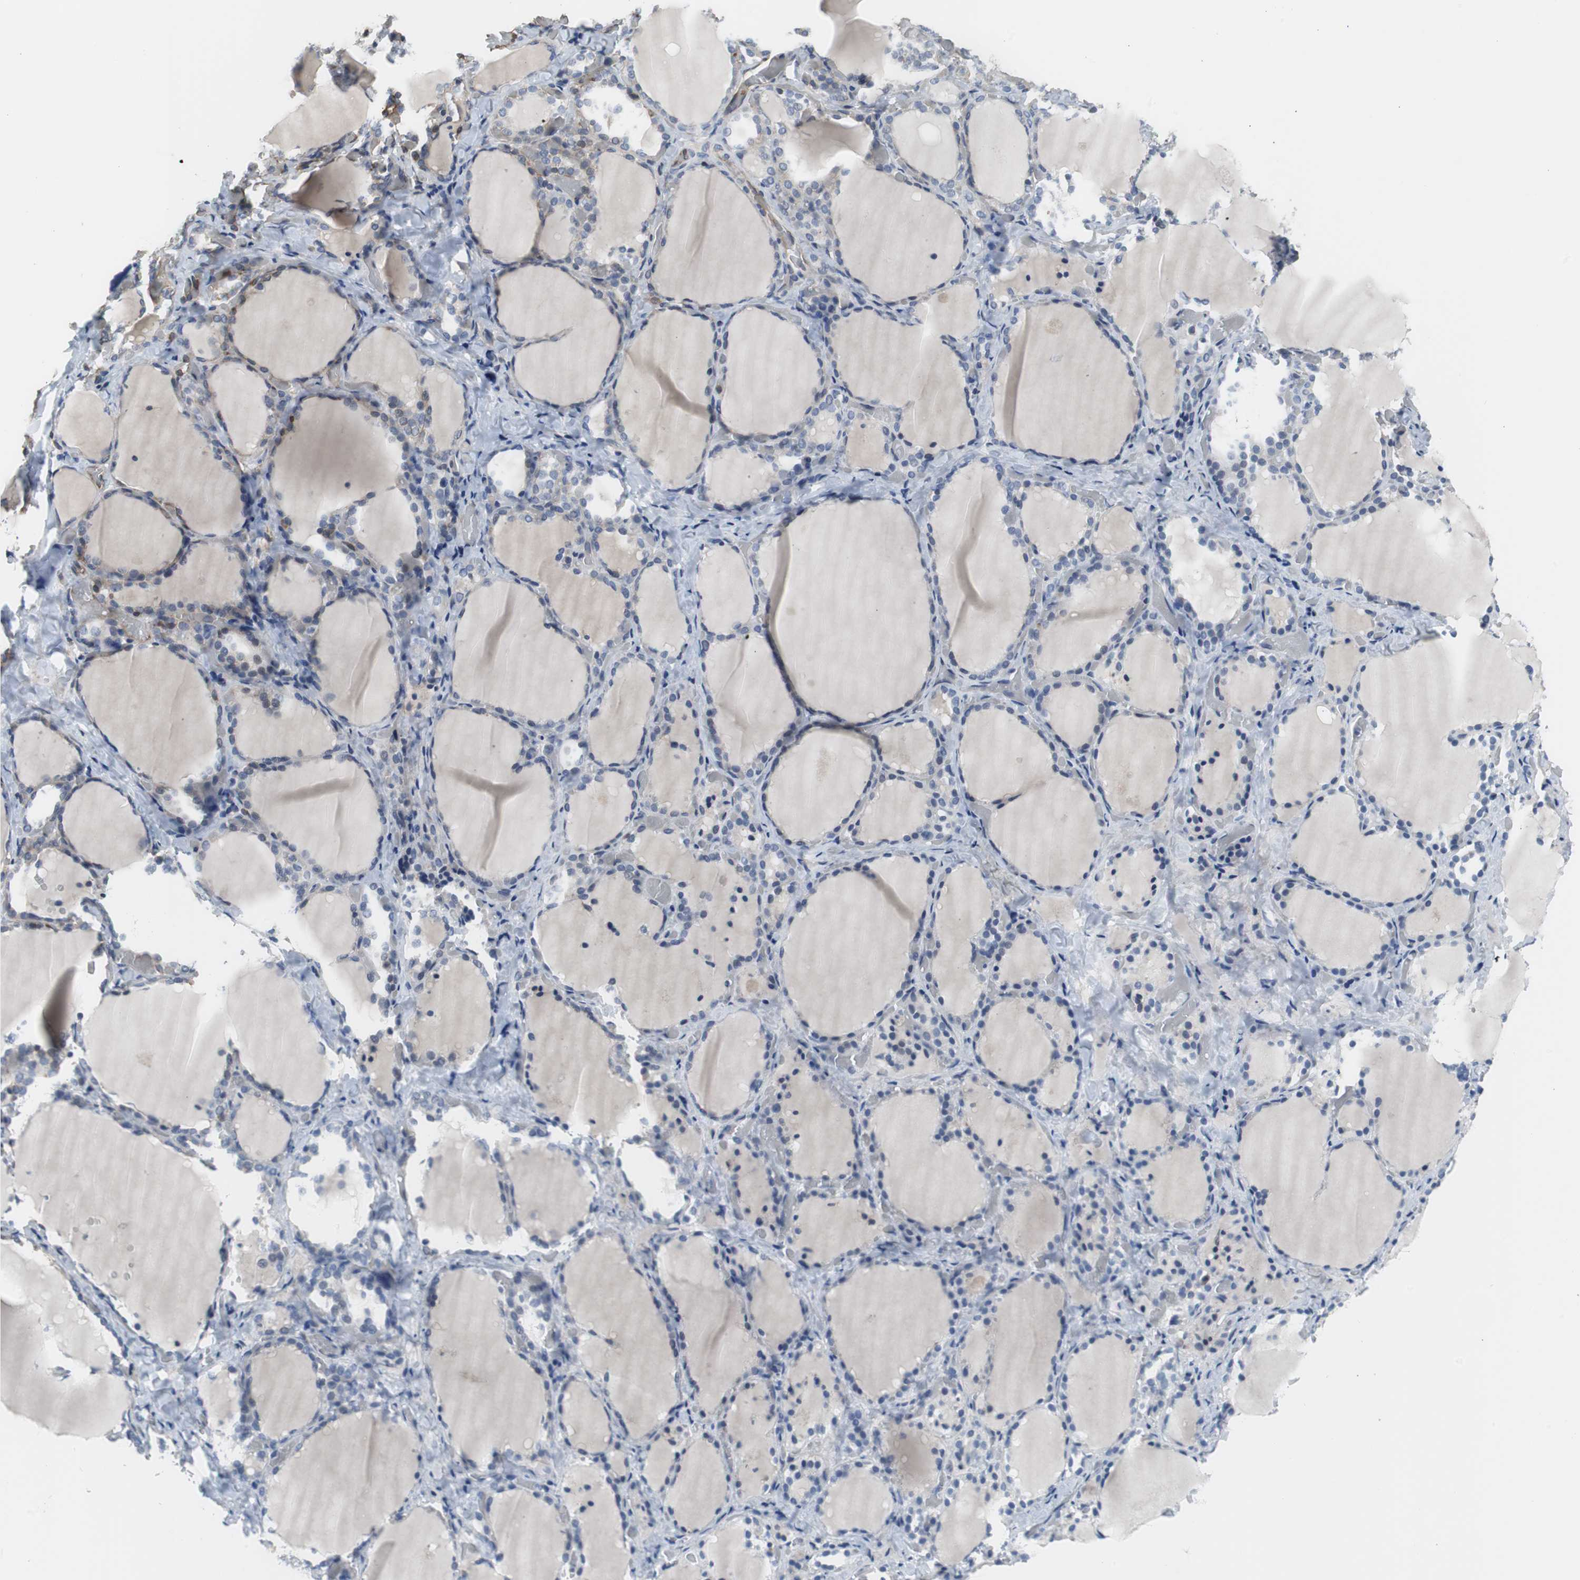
{"staining": {"intensity": "weak", "quantity": "<25%", "location": "cytoplasmic/membranous"}, "tissue": "thyroid gland", "cell_type": "Glandular cells", "image_type": "normal", "snomed": [{"axis": "morphology", "description": "Normal tissue, NOS"}, {"axis": "morphology", "description": "Papillary adenocarcinoma, NOS"}, {"axis": "topography", "description": "Thyroid gland"}], "caption": "A photomicrograph of human thyroid gland is negative for staining in glandular cells. (DAB (3,3'-diaminobenzidine) immunohistochemistry visualized using brightfield microscopy, high magnification).", "gene": "KIF3B", "patient": {"sex": "female", "age": 30}}